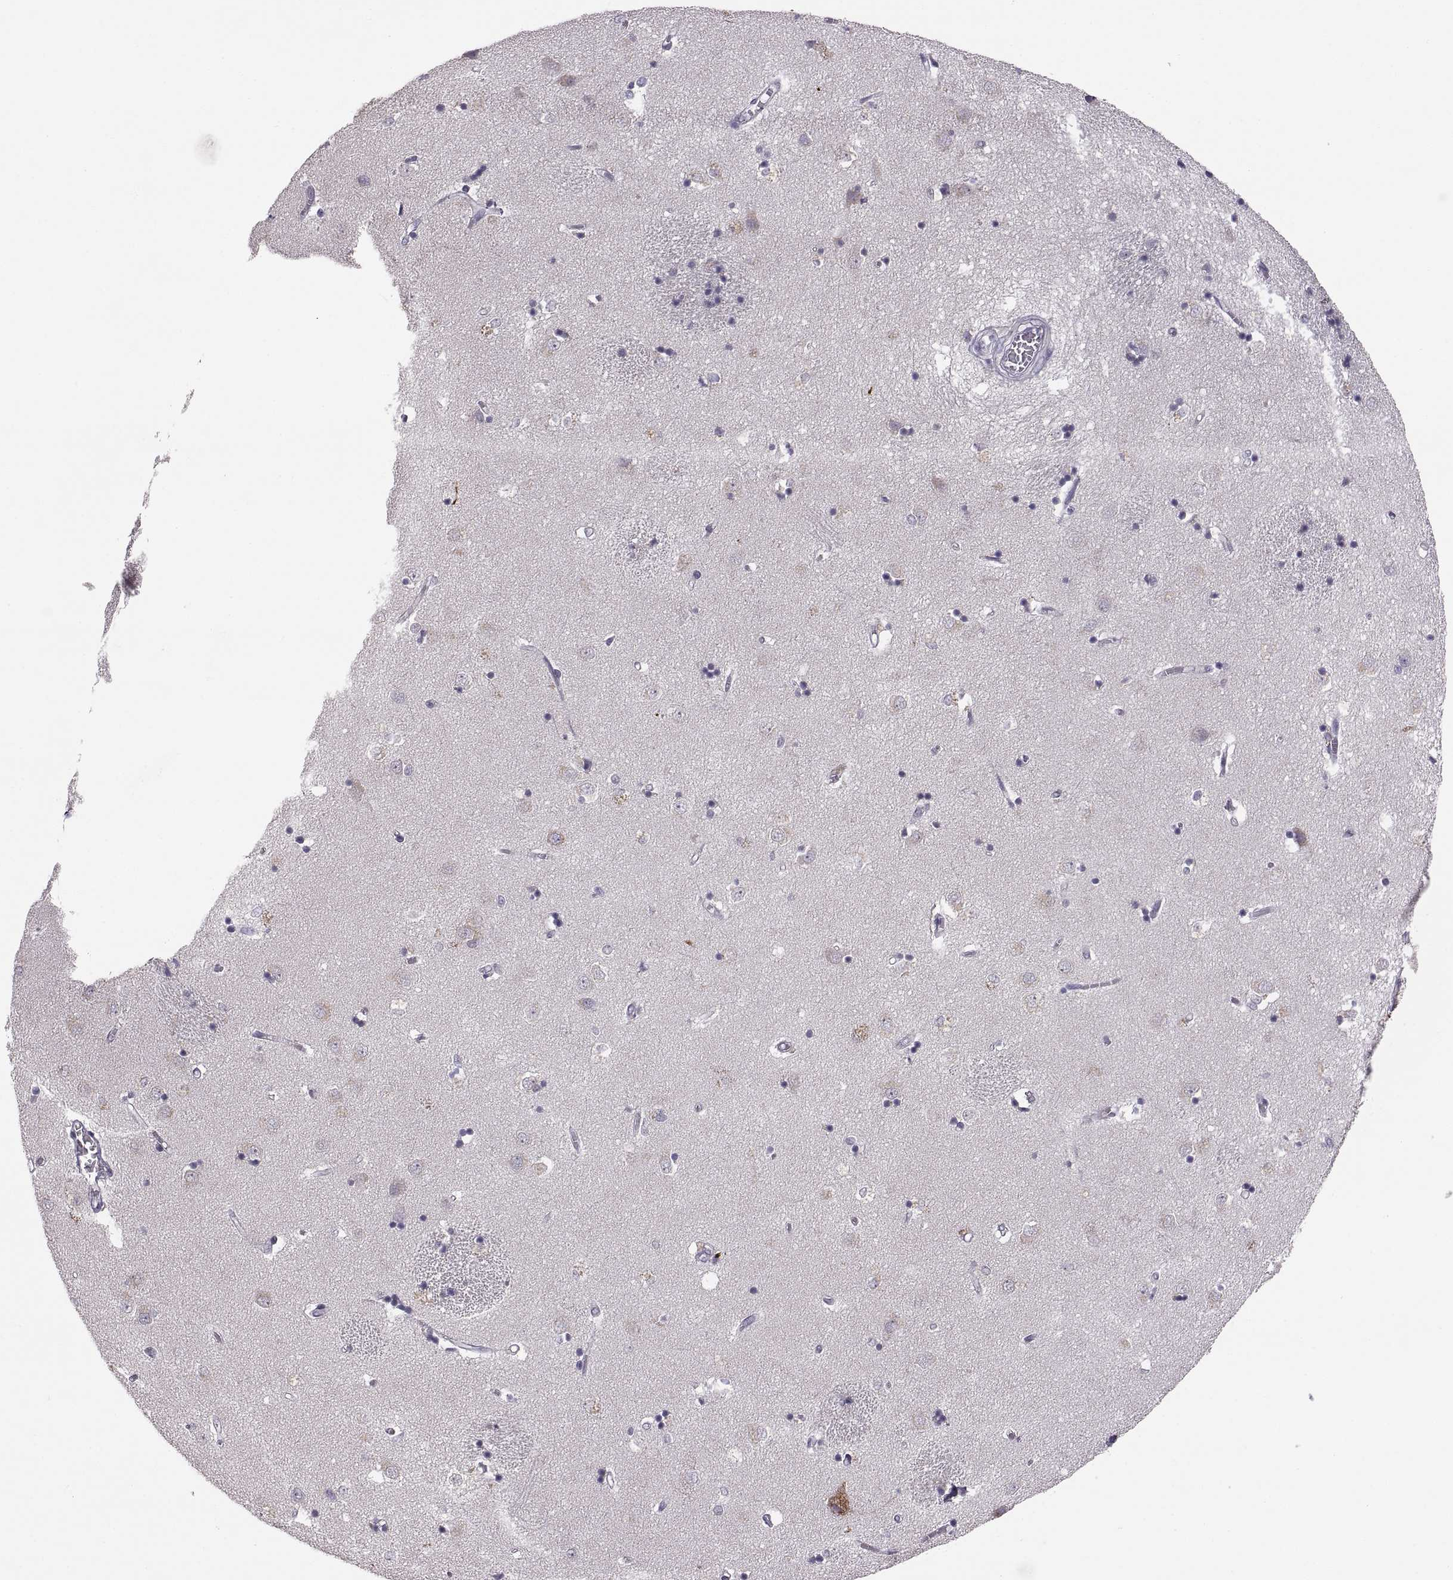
{"staining": {"intensity": "negative", "quantity": "none", "location": "none"}, "tissue": "caudate", "cell_type": "Glial cells", "image_type": "normal", "snomed": [{"axis": "morphology", "description": "Normal tissue, NOS"}, {"axis": "topography", "description": "Lateral ventricle wall"}], "caption": "IHC micrograph of benign caudate: human caudate stained with DAB demonstrates no significant protein staining in glial cells. (DAB (3,3'-diaminobenzidine) immunohistochemistry with hematoxylin counter stain).", "gene": "HMGCR", "patient": {"sex": "male", "age": 54}}